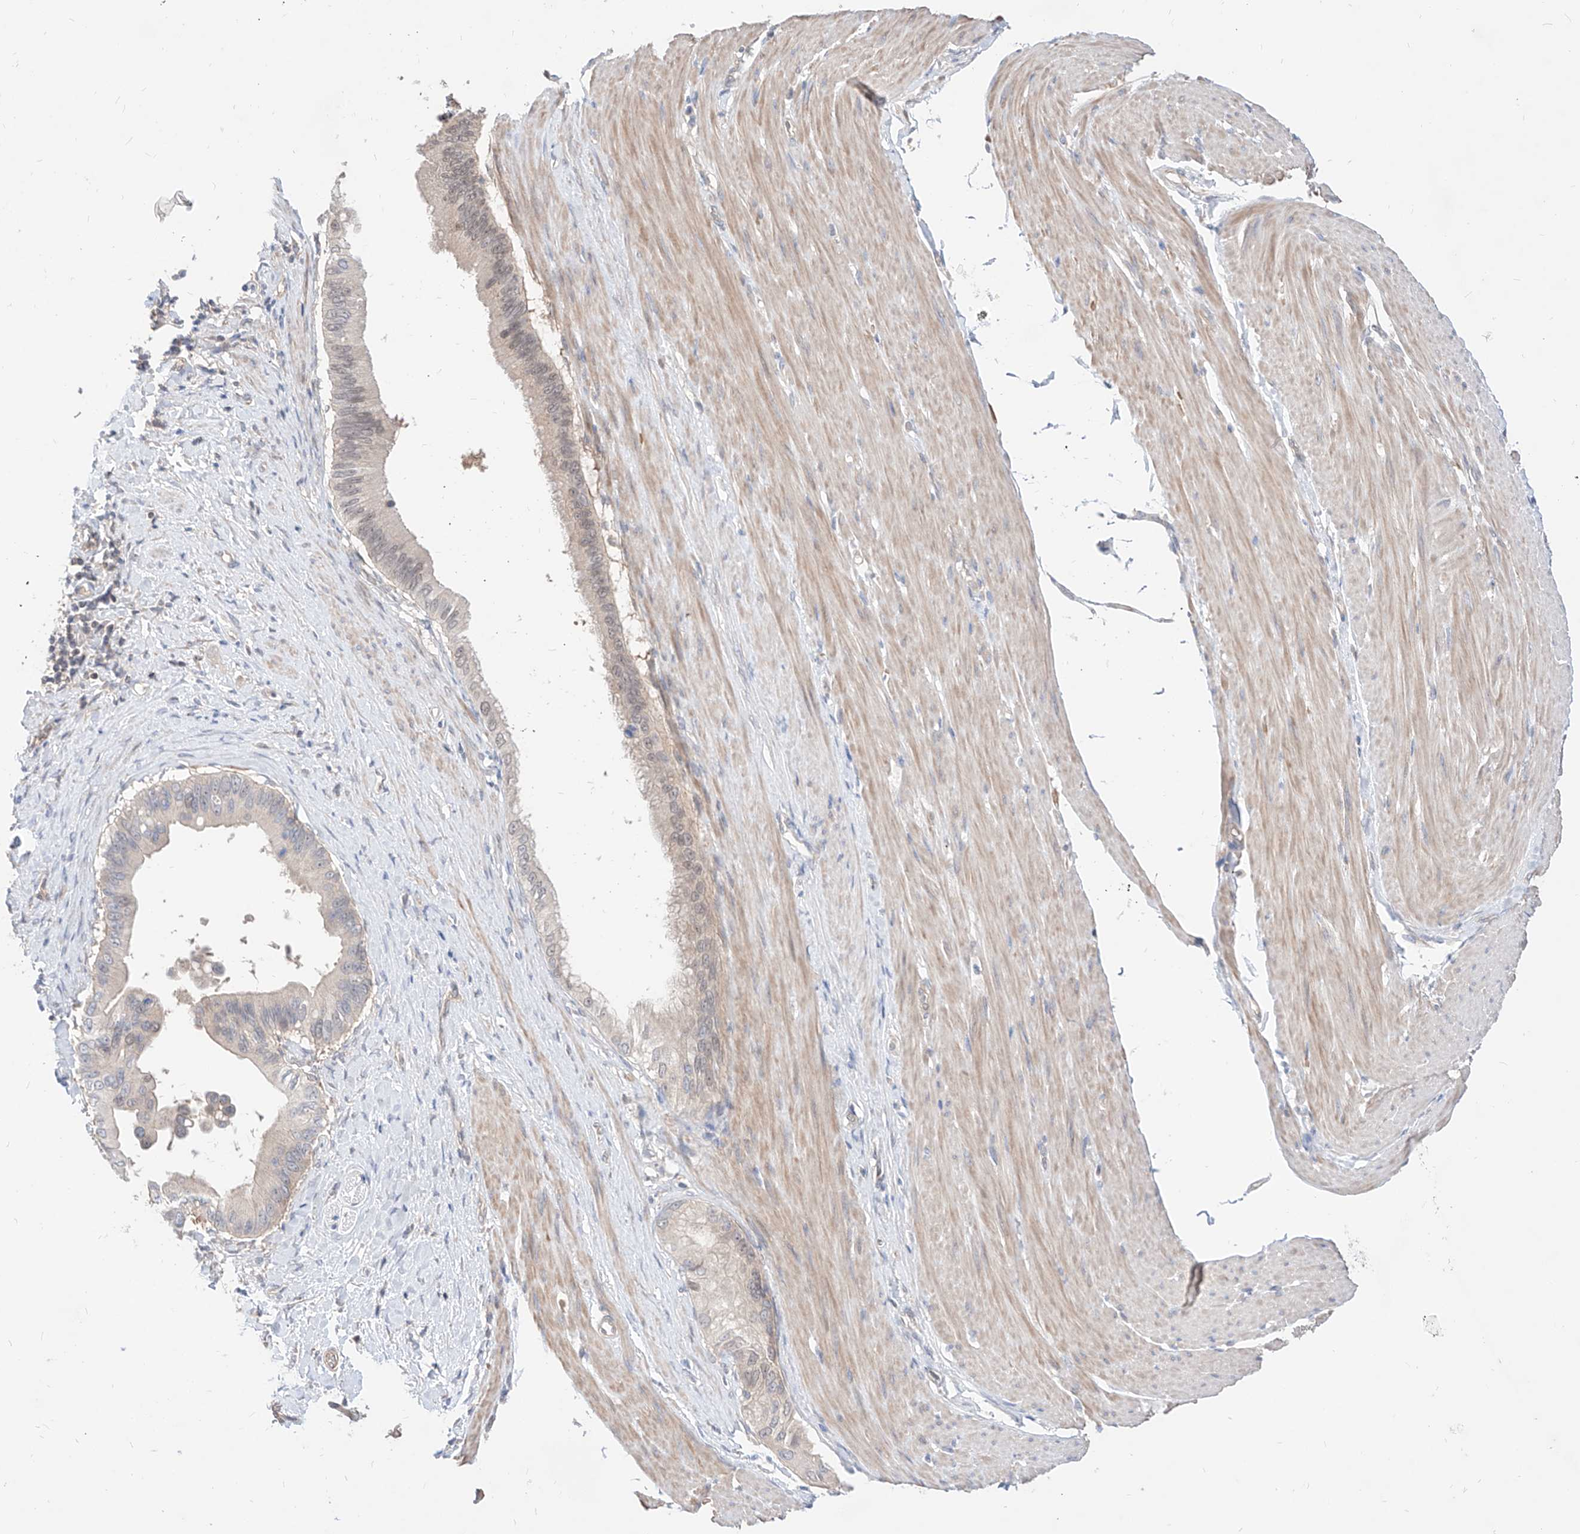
{"staining": {"intensity": "negative", "quantity": "none", "location": "none"}, "tissue": "pancreatic cancer", "cell_type": "Tumor cells", "image_type": "cancer", "snomed": [{"axis": "morphology", "description": "Adenocarcinoma, NOS"}, {"axis": "topography", "description": "Pancreas"}], "caption": "Immunohistochemical staining of human pancreatic cancer (adenocarcinoma) shows no significant positivity in tumor cells. (Brightfield microscopy of DAB (3,3'-diaminobenzidine) immunohistochemistry (IHC) at high magnification).", "gene": "TSNAX", "patient": {"sex": "female", "age": 56}}